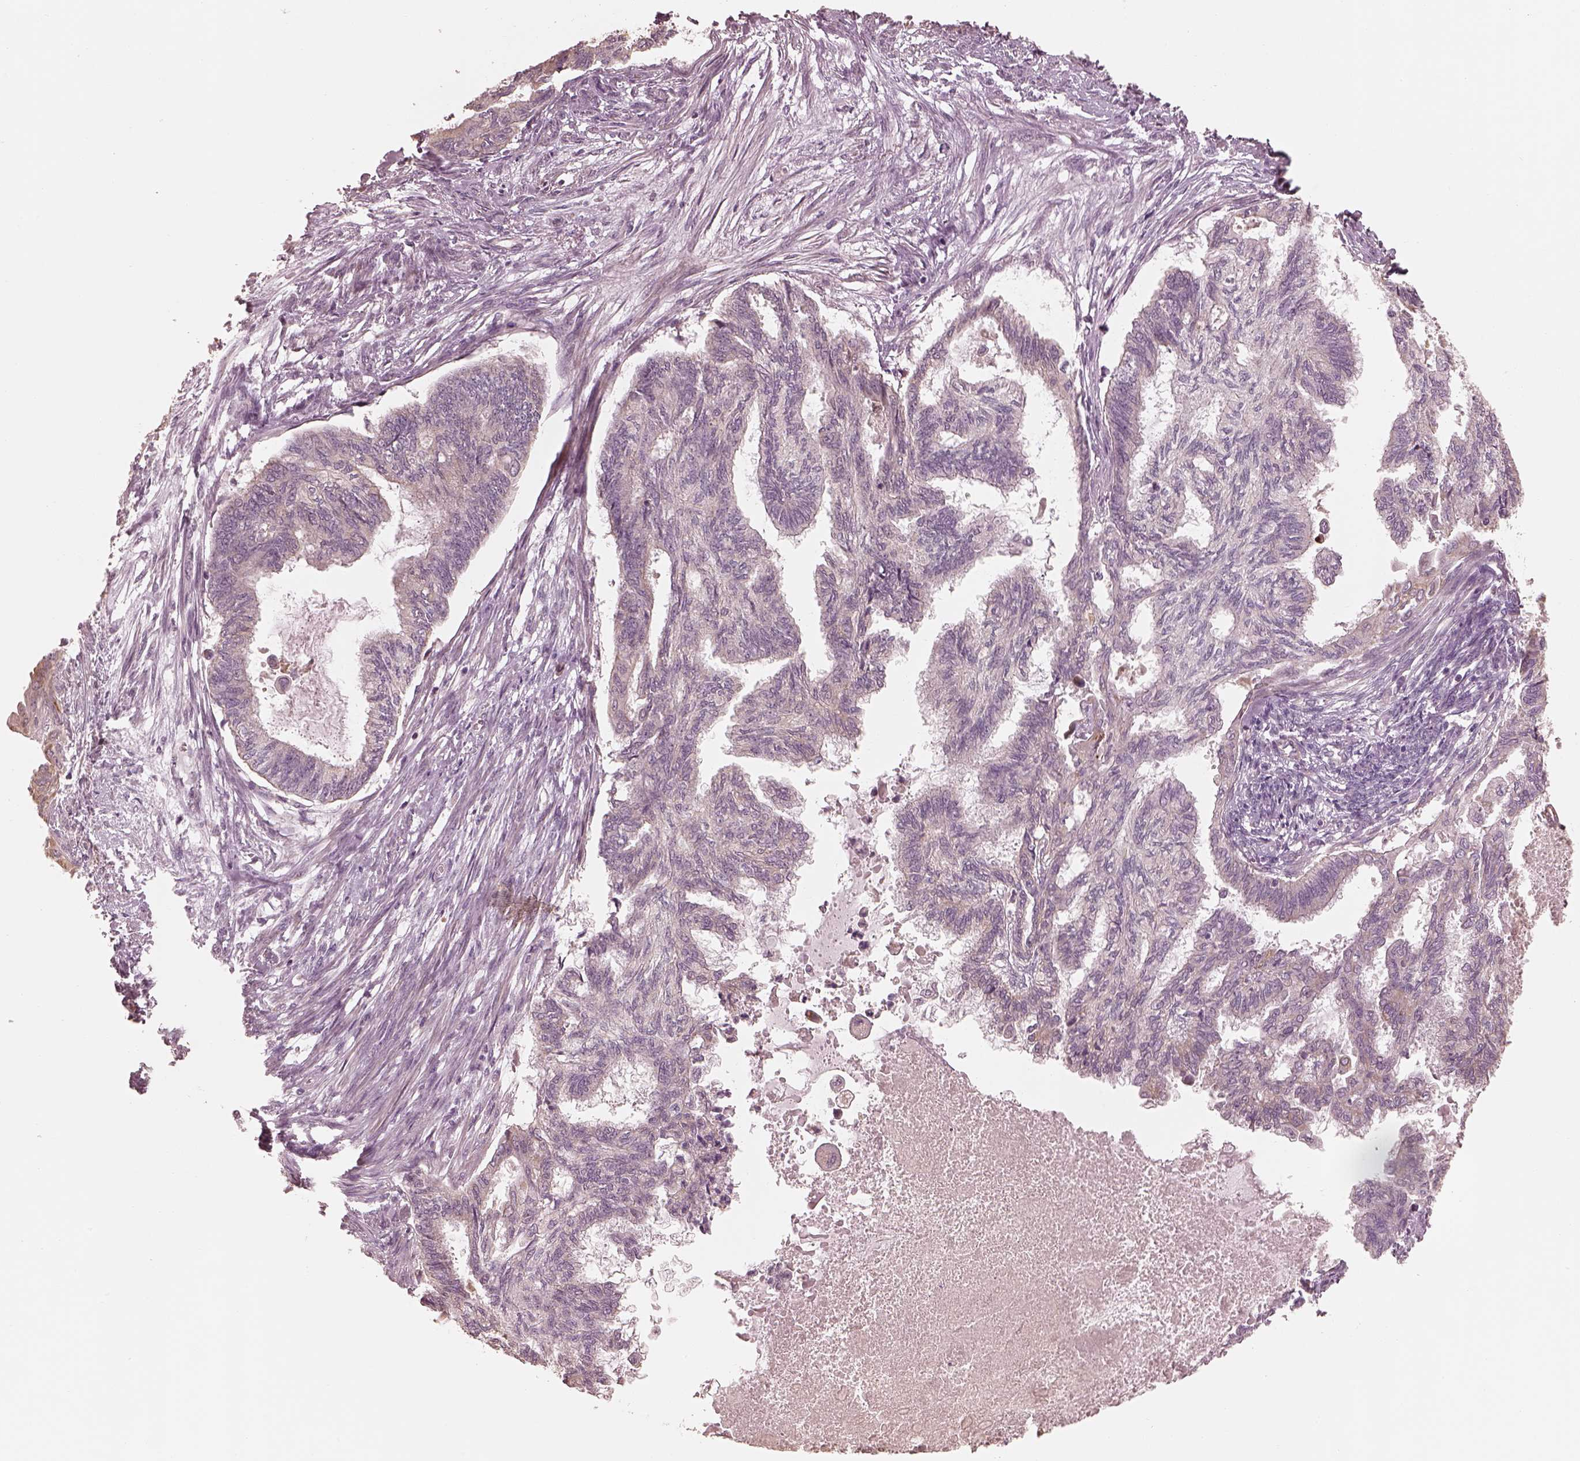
{"staining": {"intensity": "negative", "quantity": "none", "location": "none"}, "tissue": "endometrial cancer", "cell_type": "Tumor cells", "image_type": "cancer", "snomed": [{"axis": "morphology", "description": "Adenocarcinoma, NOS"}, {"axis": "topography", "description": "Endometrium"}], "caption": "Immunohistochemistry of endometrial cancer (adenocarcinoma) displays no staining in tumor cells.", "gene": "SLC25A46", "patient": {"sex": "female", "age": 86}}